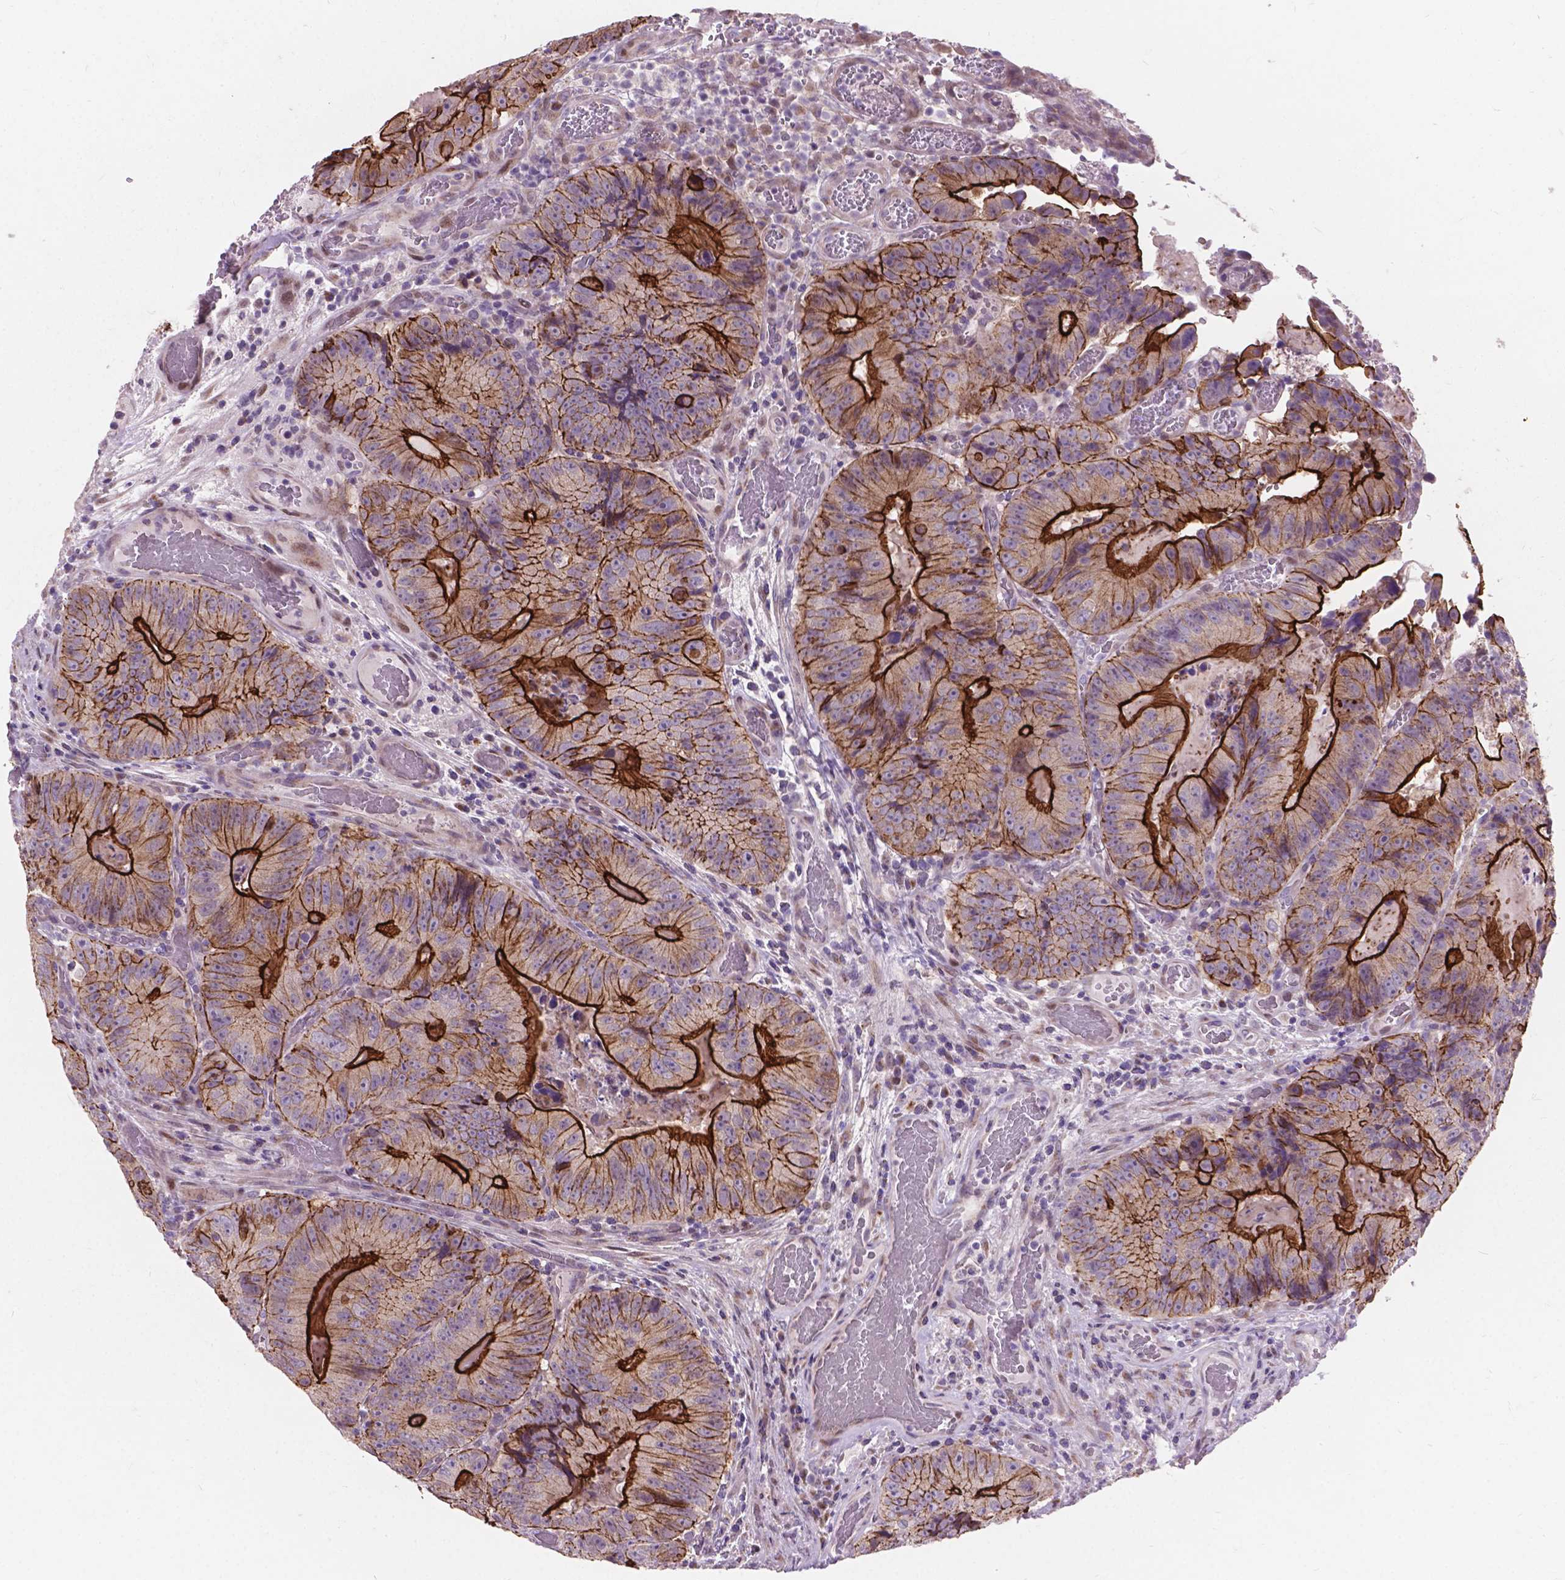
{"staining": {"intensity": "strong", "quantity": "25%-75%", "location": "cytoplasmic/membranous"}, "tissue": "colorectal cancer", "cell_type": "Tumor cells", "image_type": "cancer", "snomed": [{"axis": "morphology", "description": "Adenocarcinoma, NOS"}, {"axis": "topography", "description": "Colon"}], "caption": "Immunohistochemical staining of colorectal cancer (adenocarcinoma) reveals high levels of strong cytoplasmic/membranous staining in approximately 25%-75% of tumor cells.", "gene": "MYH14", "patient": {"sex": "female", "age": 86}}